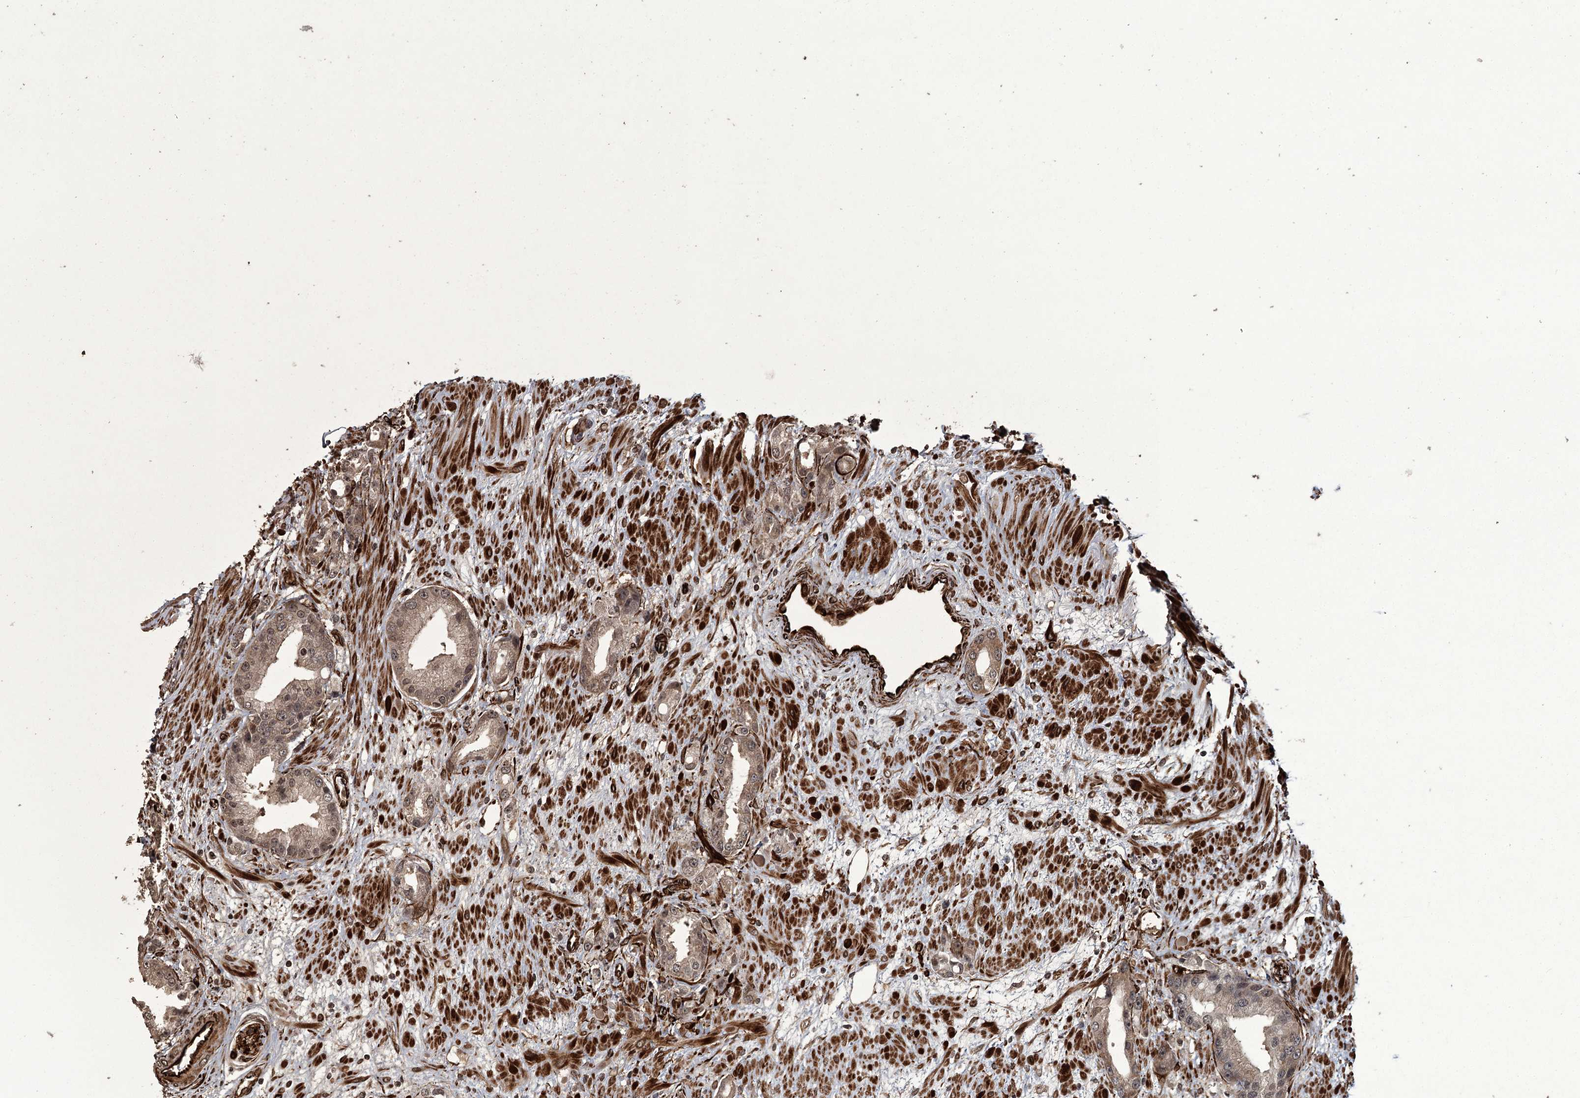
{"staining": {"intensity": "moderate", "quantity": ">75%", "location": "cytoplasmic/membranous,nuclear"}, "tissue": "prostate cancer", "cell_type": "Tumor cells", "image_type": "cancer", "snomed": [{"axis": "morphology", "description": "Adenocarcinoma, Low grade"}, {"axis": "topography", "description": "Prostate"}], "caption": "Brown immunohistochemical staining in prostate cancer (low-grade adenocarcinoma) displays moderate cytoplasmic/membranous and nuclear staining in about >75% of tumor cells. The staining is performed using DAB (3,3'-diaminobenzidine) brown chromogen to label protein expression. The nuclei are counter-stained blue using hematoxylin.", "gene": "RPAP3", "patient": {"sex": "male", "age": 67}}